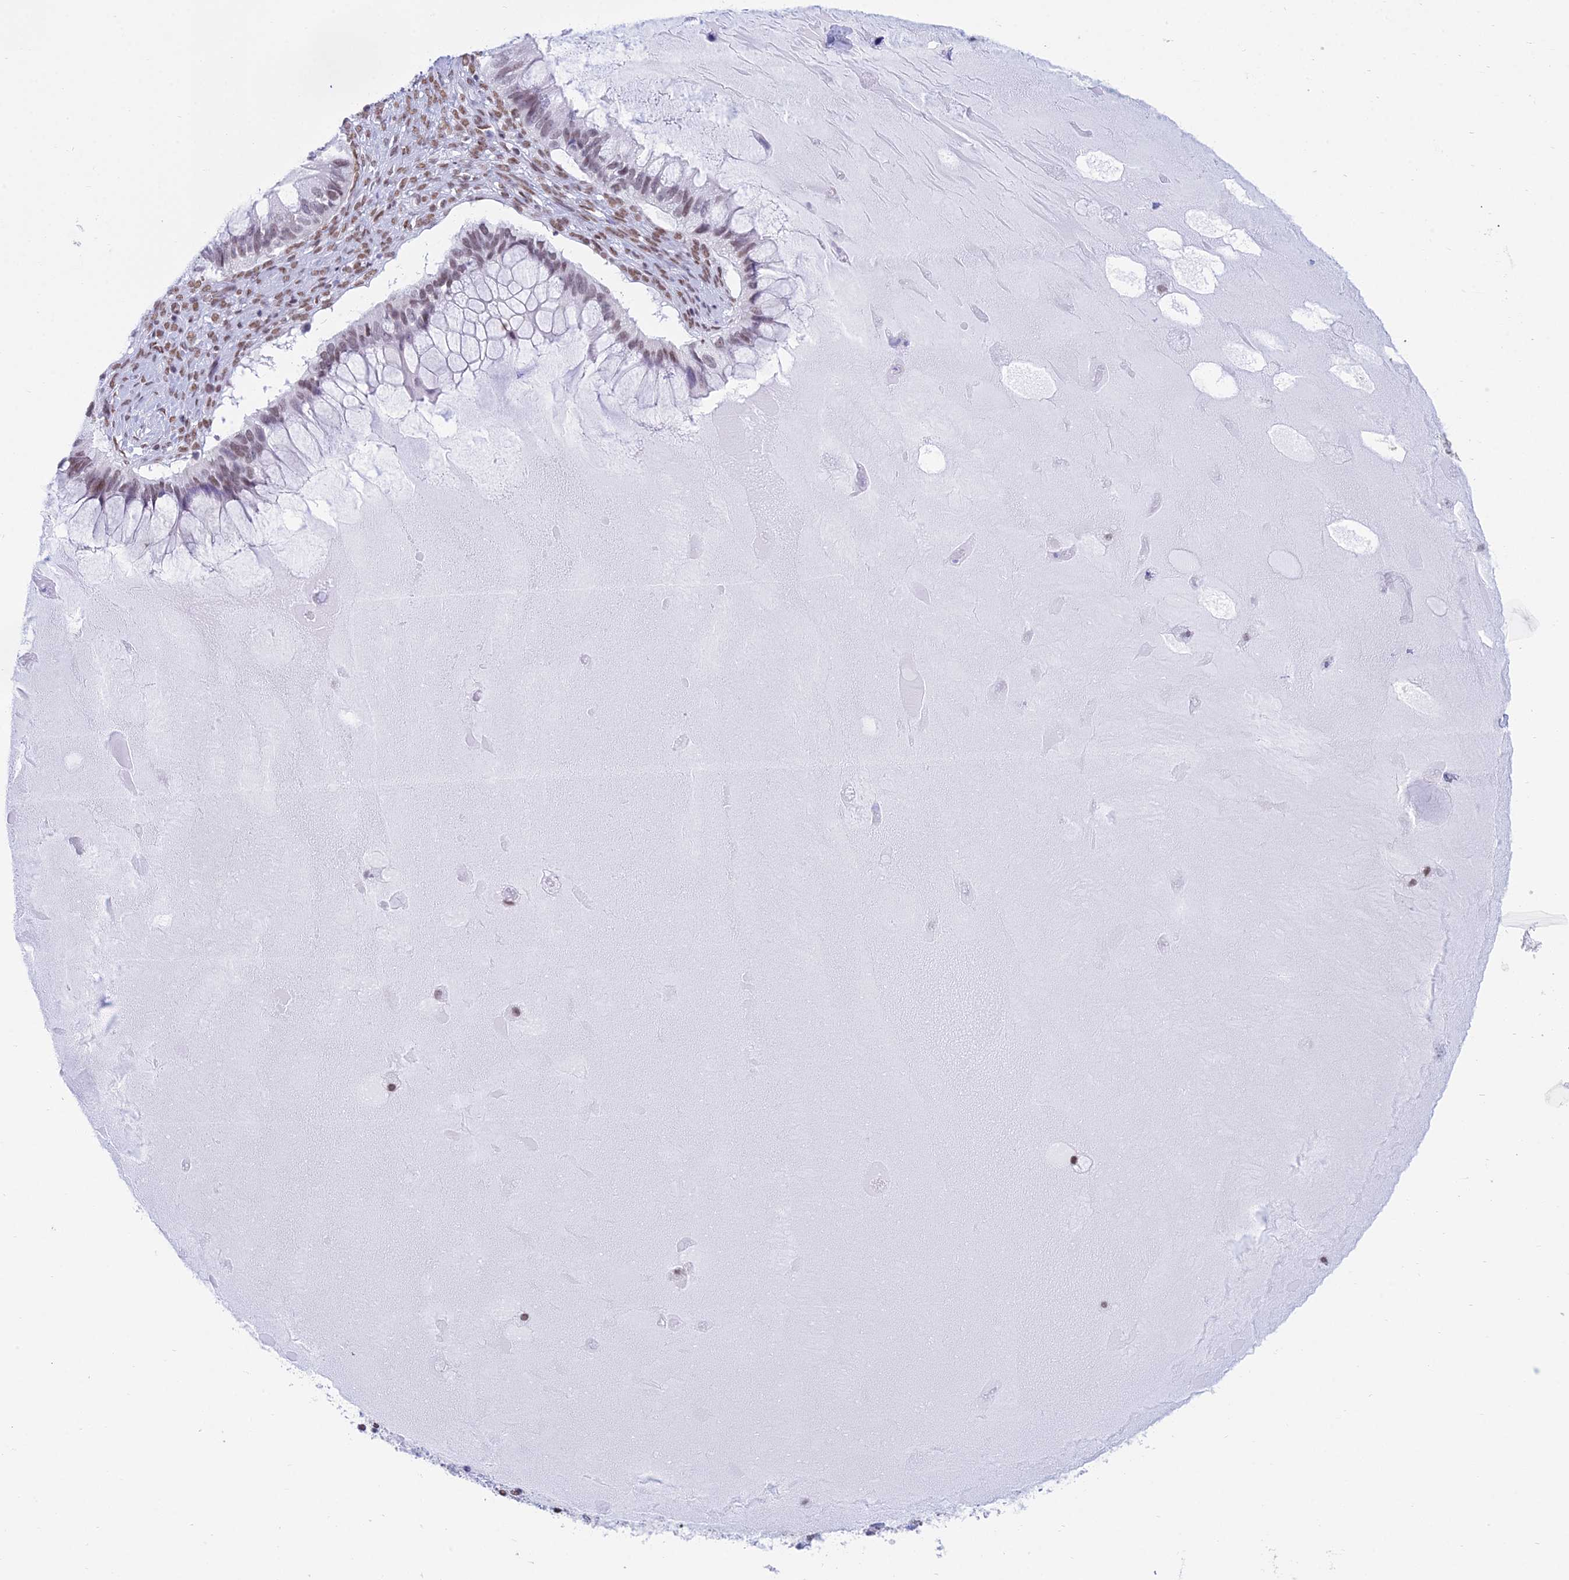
{"staining": {"intensity": "moderate", "quantity": "25%-75%", "location": "nuclear"}, "tissue": "ovarian cancer", "cell_type": "Tumor cells", "image_type": "cancer", "snomed": [{"axis": "morphology", "description": "Cystadenocarcinoma, mucinous, NOS"}, {"axis": "topography", "description": "Ovary"}], "caption": "Immunohistochemical staining of human ovarian mucinous cystadenocarcinoma reveals moderate nuclear protein staining in approximately 25%-75% of tumor cells.", "gene": "CDC26", "patient": {"sex": "female", "age": 61}}